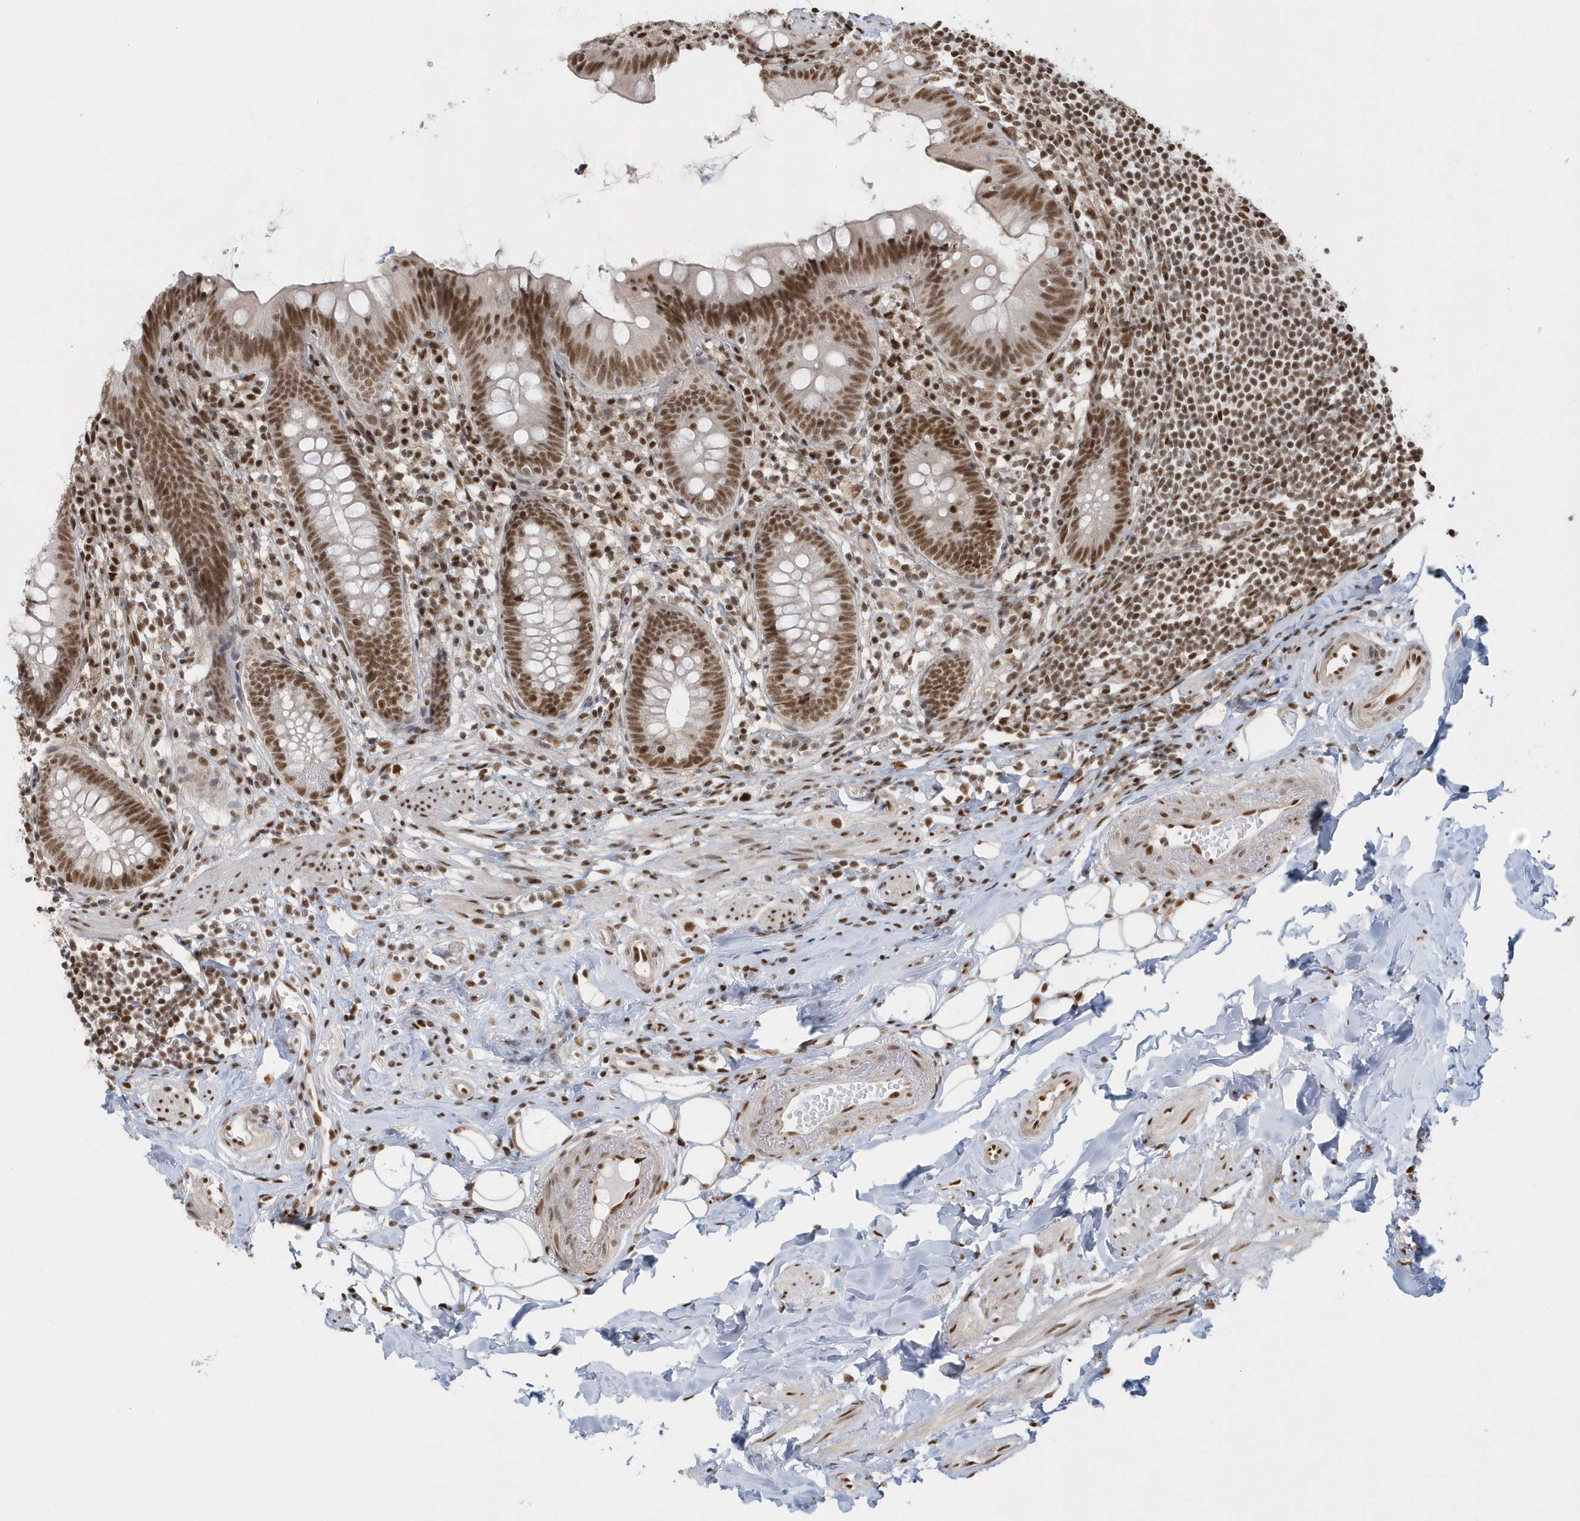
{"staining": {"intensity": "moderate", "quantity": ">75%", "location": "nuclear"}, "tissue": "appendix", "cell_type": "Glandular cells", "image_type": "normal", "snomed": [{"axis": "morphology", "description": "Normal tissue, NOS"}, {"axis": "topography", "description": "Appendix"}], "caption": "Moderate nuclear staining for a protein is present in about >75% of glandular cells of unremarkable appendix using IHC.", "gene": "SEPHS1", "patient": {"sex": "female", "age": 62}}